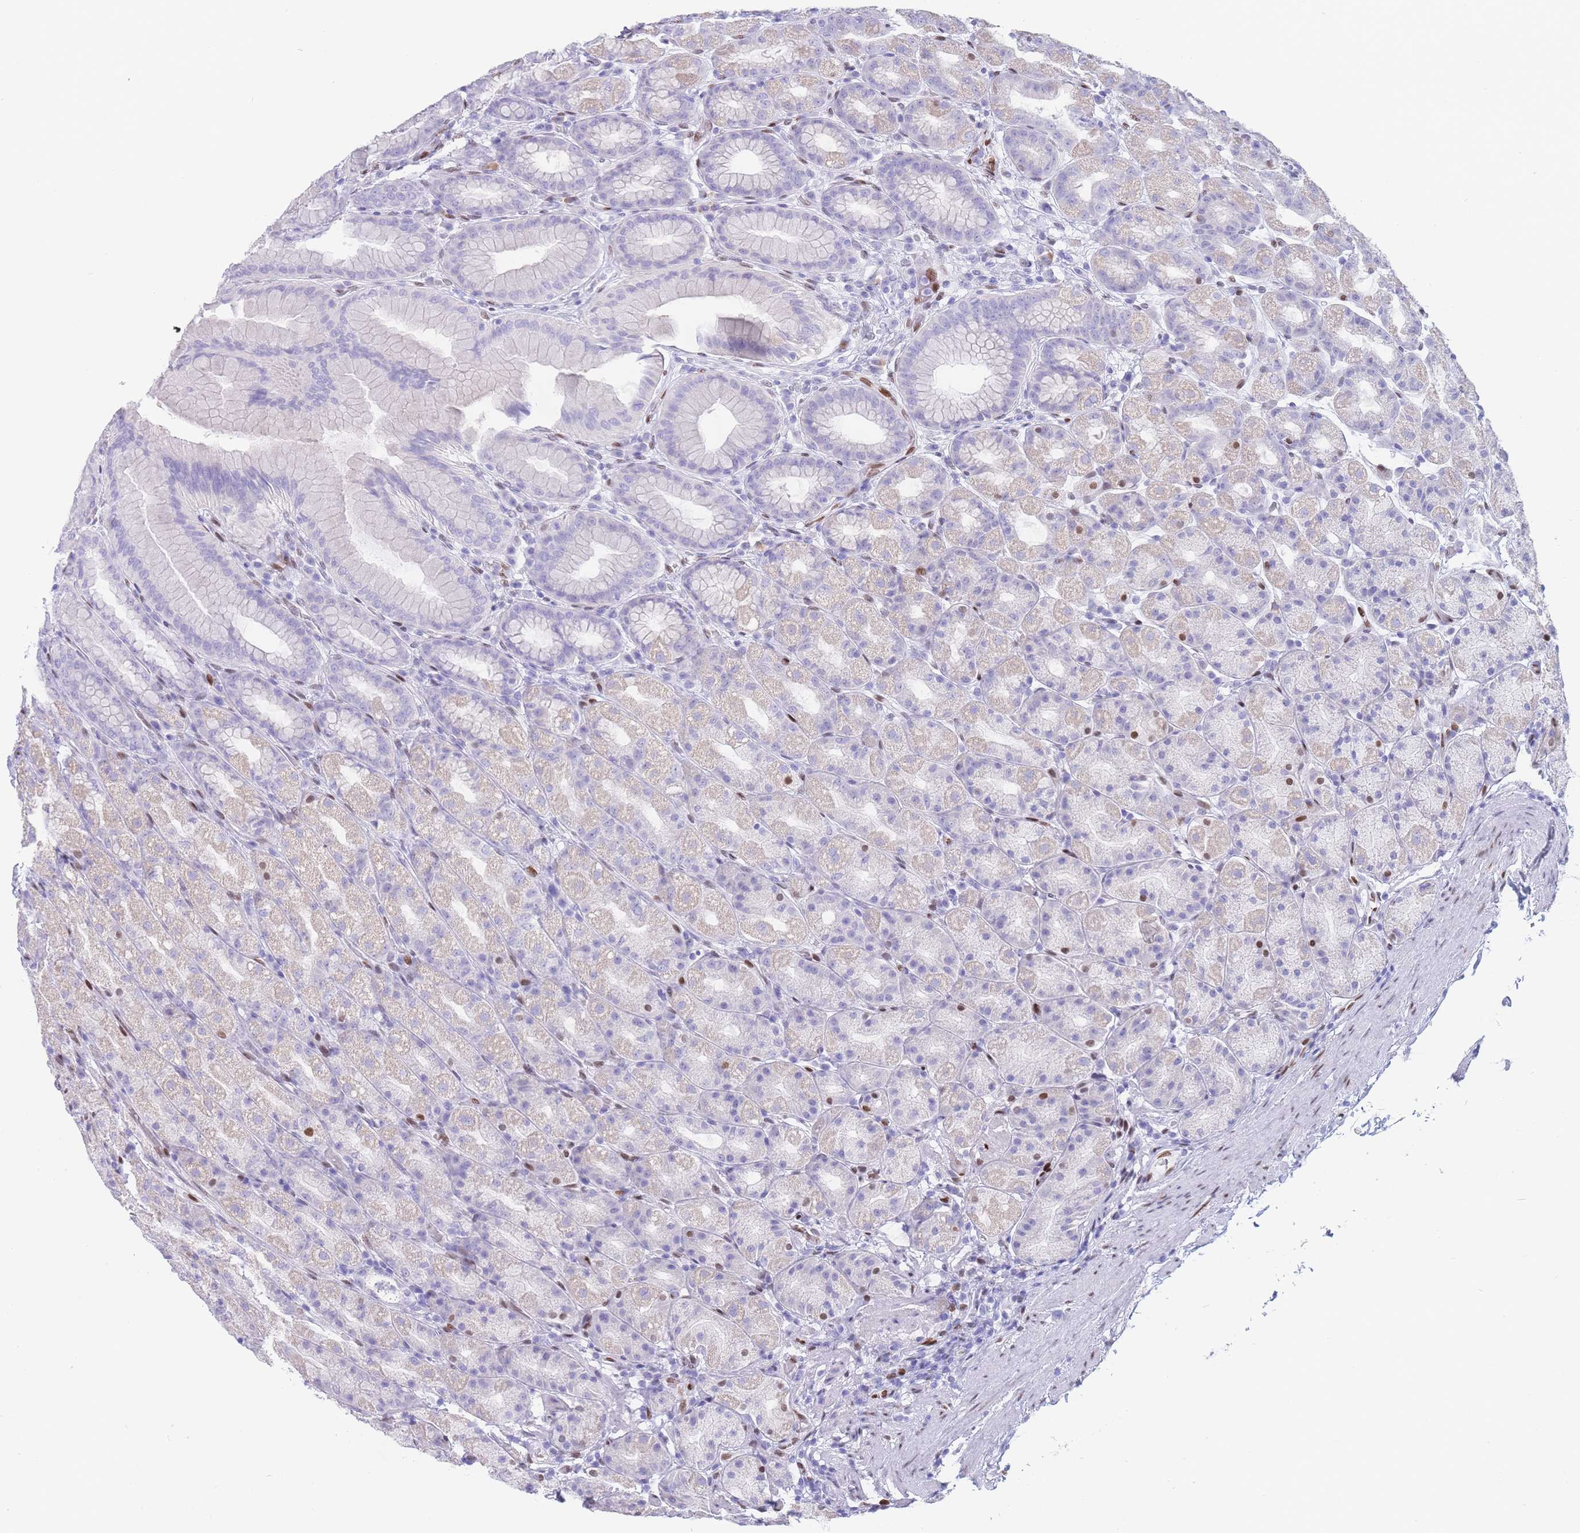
{"staining": {"intensity": "moderate", "quantity": "<25%", "location": "nuclear"}, "tissue": "stomach", "cell_type": "Glandular cells", "image_type": "normal", "snomed": [{"axis": "morphology", "description": "Normal tissue, NOS"}, {"axis": "topography", "description": "Stomach, upper"}, {"axis": "topography", "description": "Stomach"}], "caption": "Protein staining of benign stomach reveals moderate nuclear positivity in approximately <25% of glandular cells.", "gene": "PSMB5", "patient": {"sex": "male", "age": 68}}